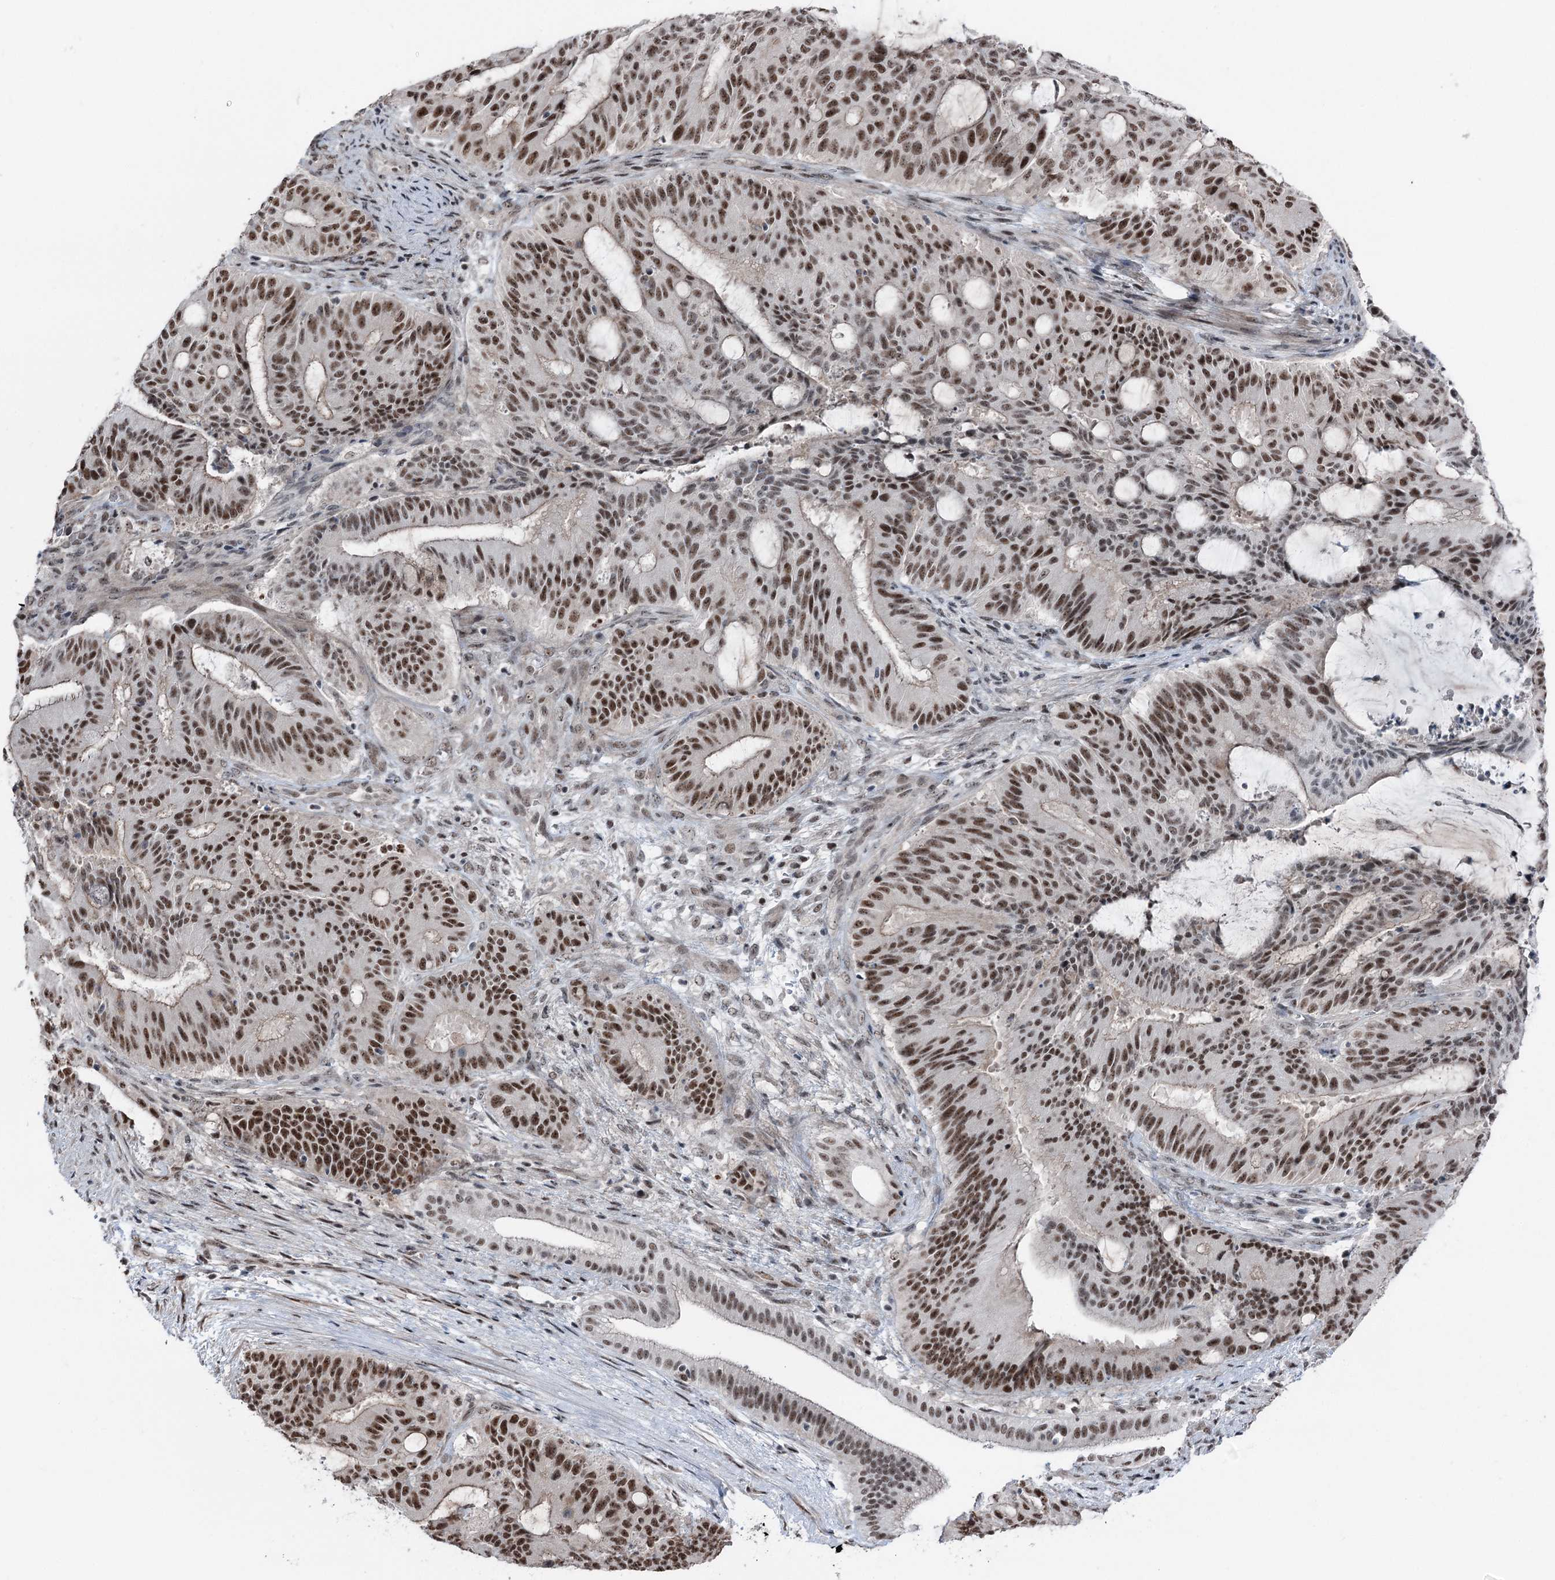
{"staining": {"intensity": "moderate", "quantity": ">75%", "location": "nuclear"}, "tissue": "liver cancer", "cell_type": "Tumor cells", "image_type": "cancer", "snomed": [{"axis": "morphology", "description": "Normal tissue, NOS"}, {"axis": "morphology", "description": "Cholangiocarcinoma"}, {"axis": "topography", "description": "Liver"}, {"axis": "topography", "description": "Peripheral nerve tissue"}], "caption": "Immunohistochemical staining of human cholangiocarcinoma (liver) demonstrates medium levels of moderate nuclear expression in about >75% of tumor cells.", "gene": "POLR2H", "patient": {"sex": "female", "age": 73}}